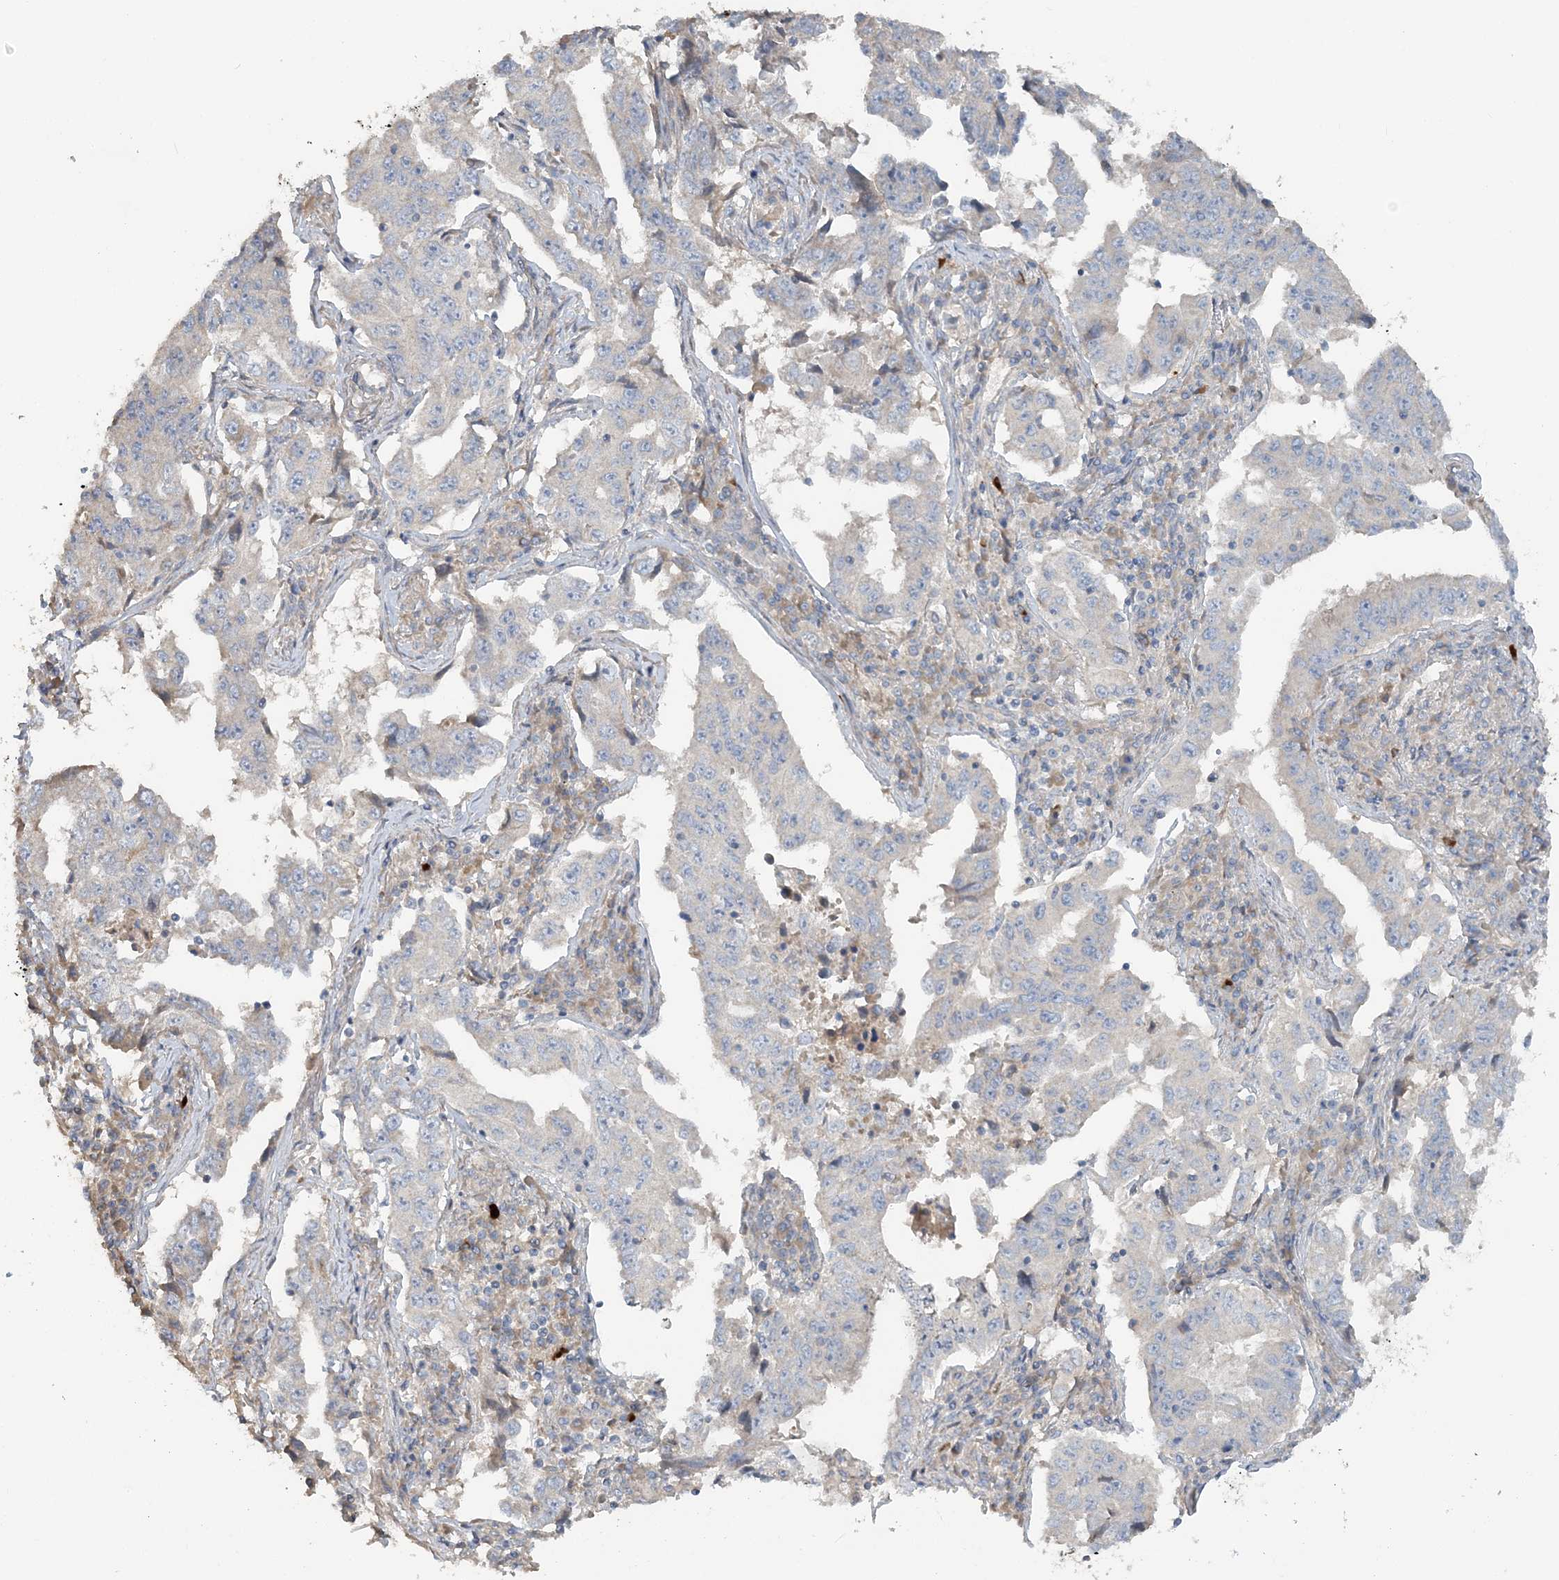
{"staining": {"intensity": "negative", "quantity": "none", "location": "none"}, "tissue": "lung cancer", "cell_type": "Tumor cells", "image_type": "cancer", "snomed": [{"axis": "morphology", "description": "Adenocarcinoma, NOS"}, {"axis": "topography", "description": "Lung"}], "caption": "The histopathology image shows no significant expression in tumor cells of lung adenocarcinoma.", "gene": "SLC4A10", "patient": {"sex": "female", "age": 51}}